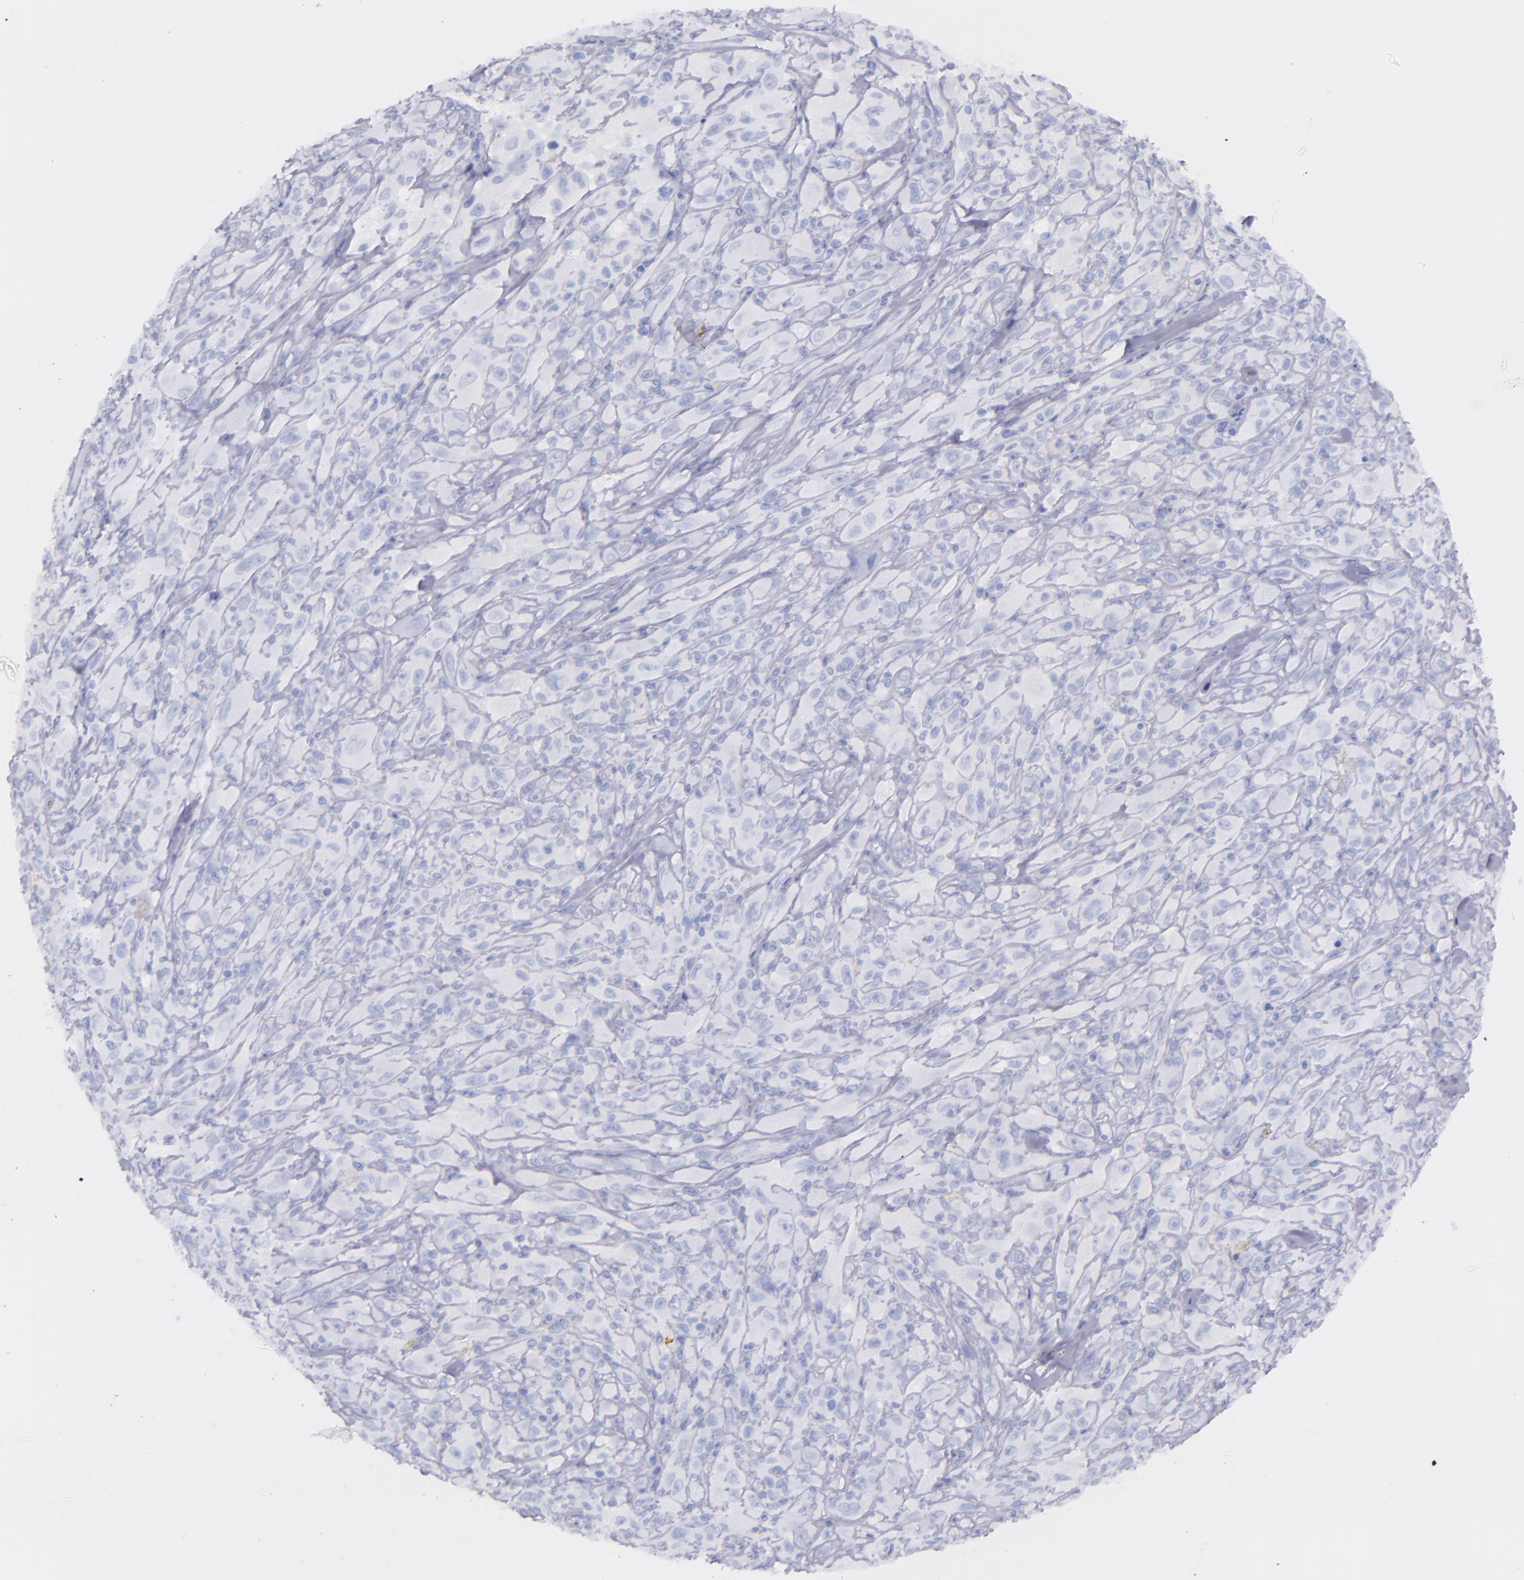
{"staining": {"intensity": "negative", "quantity": "none", "location": "none"}, "tissue": "glioma", "cell_type": "Tumor cells", "image_type": "cancer", "snomed": [{"axis": "morphology", "description": "Glioma, malignant, High grade"}, {"axis": "topography", "description": "Brain"}], "caption": "Tumor cells are negative for brown protein staining in malignant high-grade glioma.", "gene": "SFTPA2", "patient": {"sex": "male", "age": 48}}